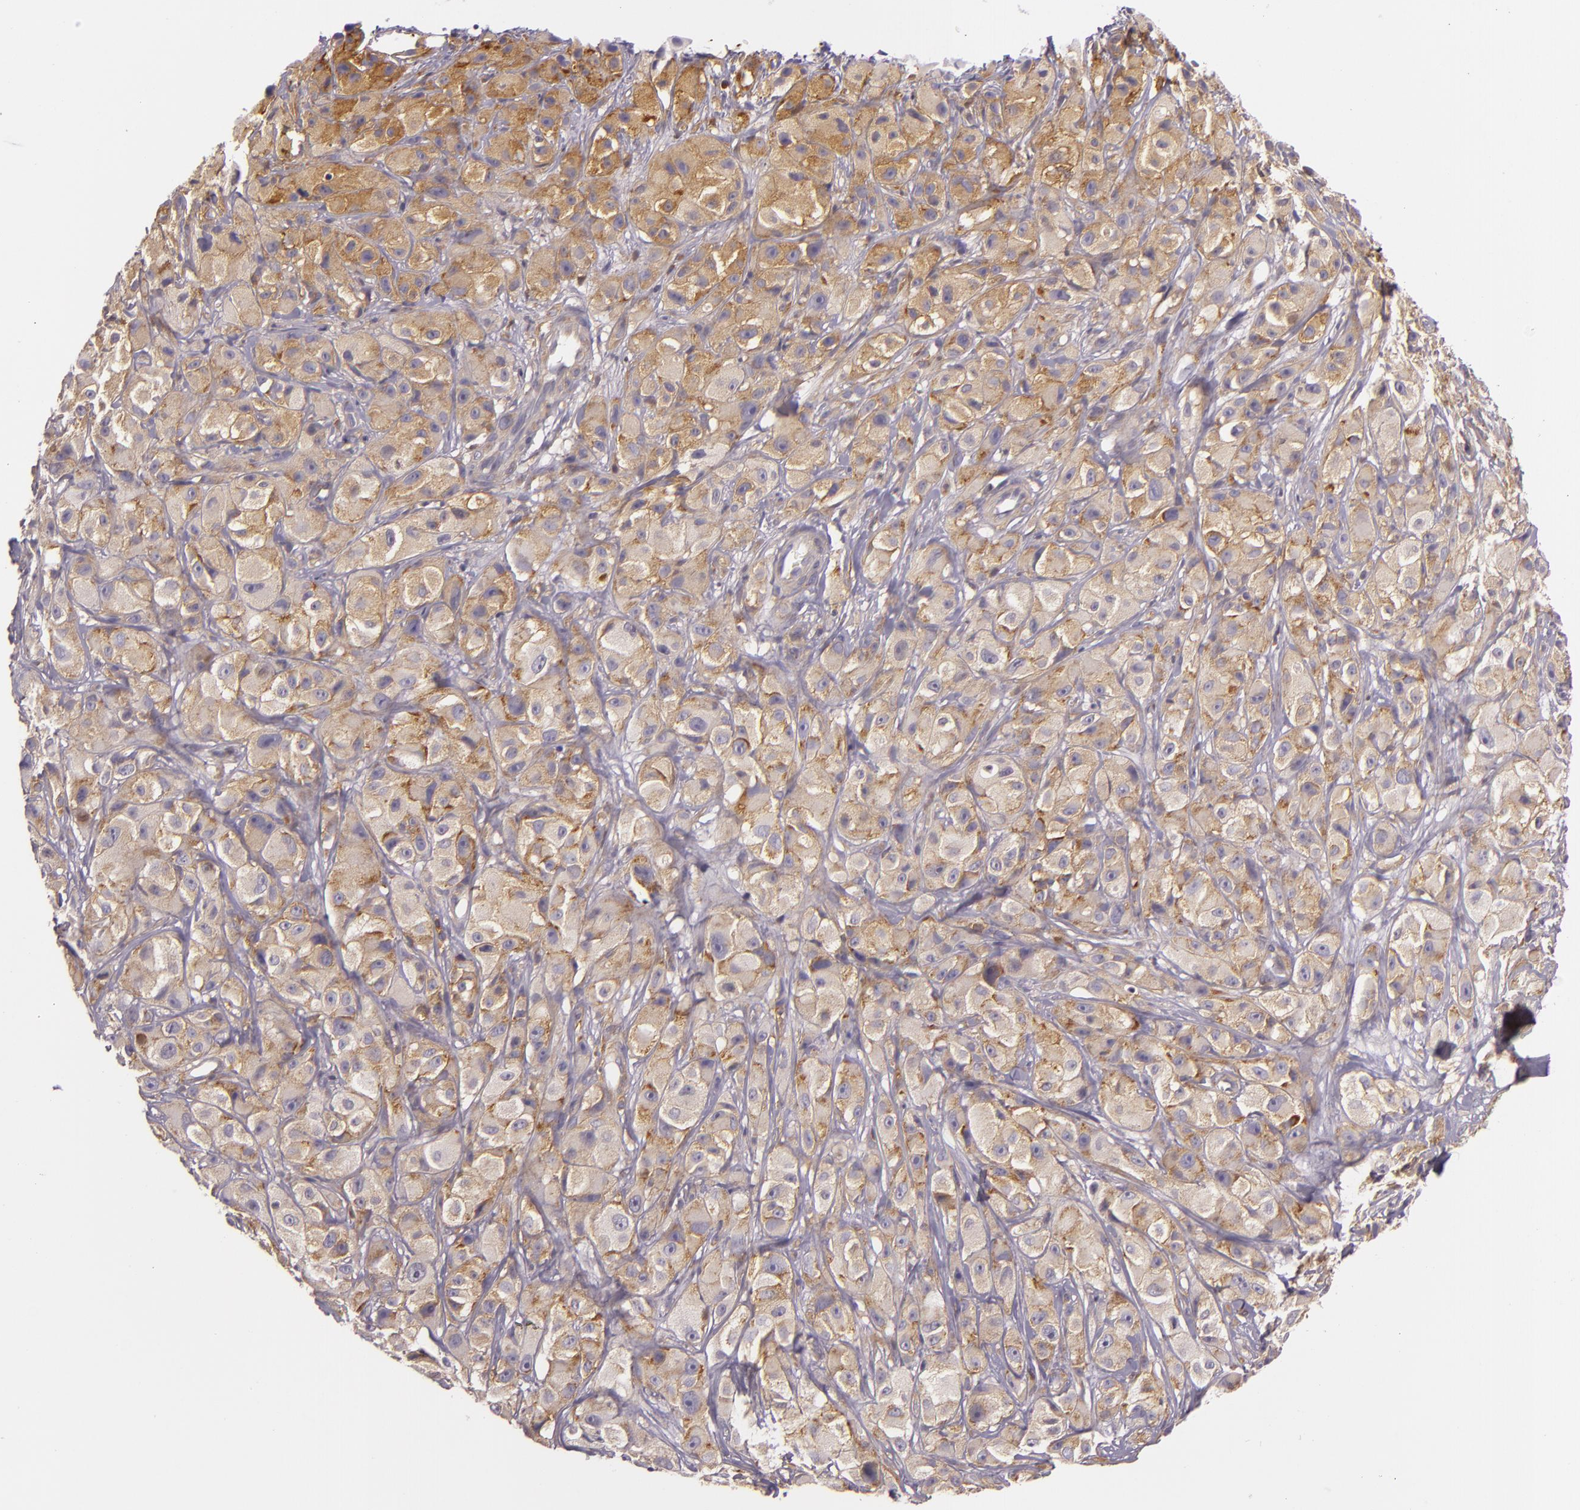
{"staining": {"intensity": "strong", "quantity": ">75%", "location": "cytoplasmic/membranous"}, "tissue": "melanoma", "cell_type": "Tumor cells", "image_type": "cancer", "snomed": [{"axis": "morphology", "description": "Malignant melanoma, NOS"}, {"axis": "topography", "description": "Skin"}], "caption": "Protein staining of malignant melanoma tissue shows strong cytoplasmic/membranous staining in approximately >75% of tumor cells. (Stains: DAB (3,3'-diaminobenzidine) in brown, nuclei in blue, Microscopy: brightfield microscopy at high magnification).", "gene": "TLN1", "patient": {"sex": "male", "age": 56}}